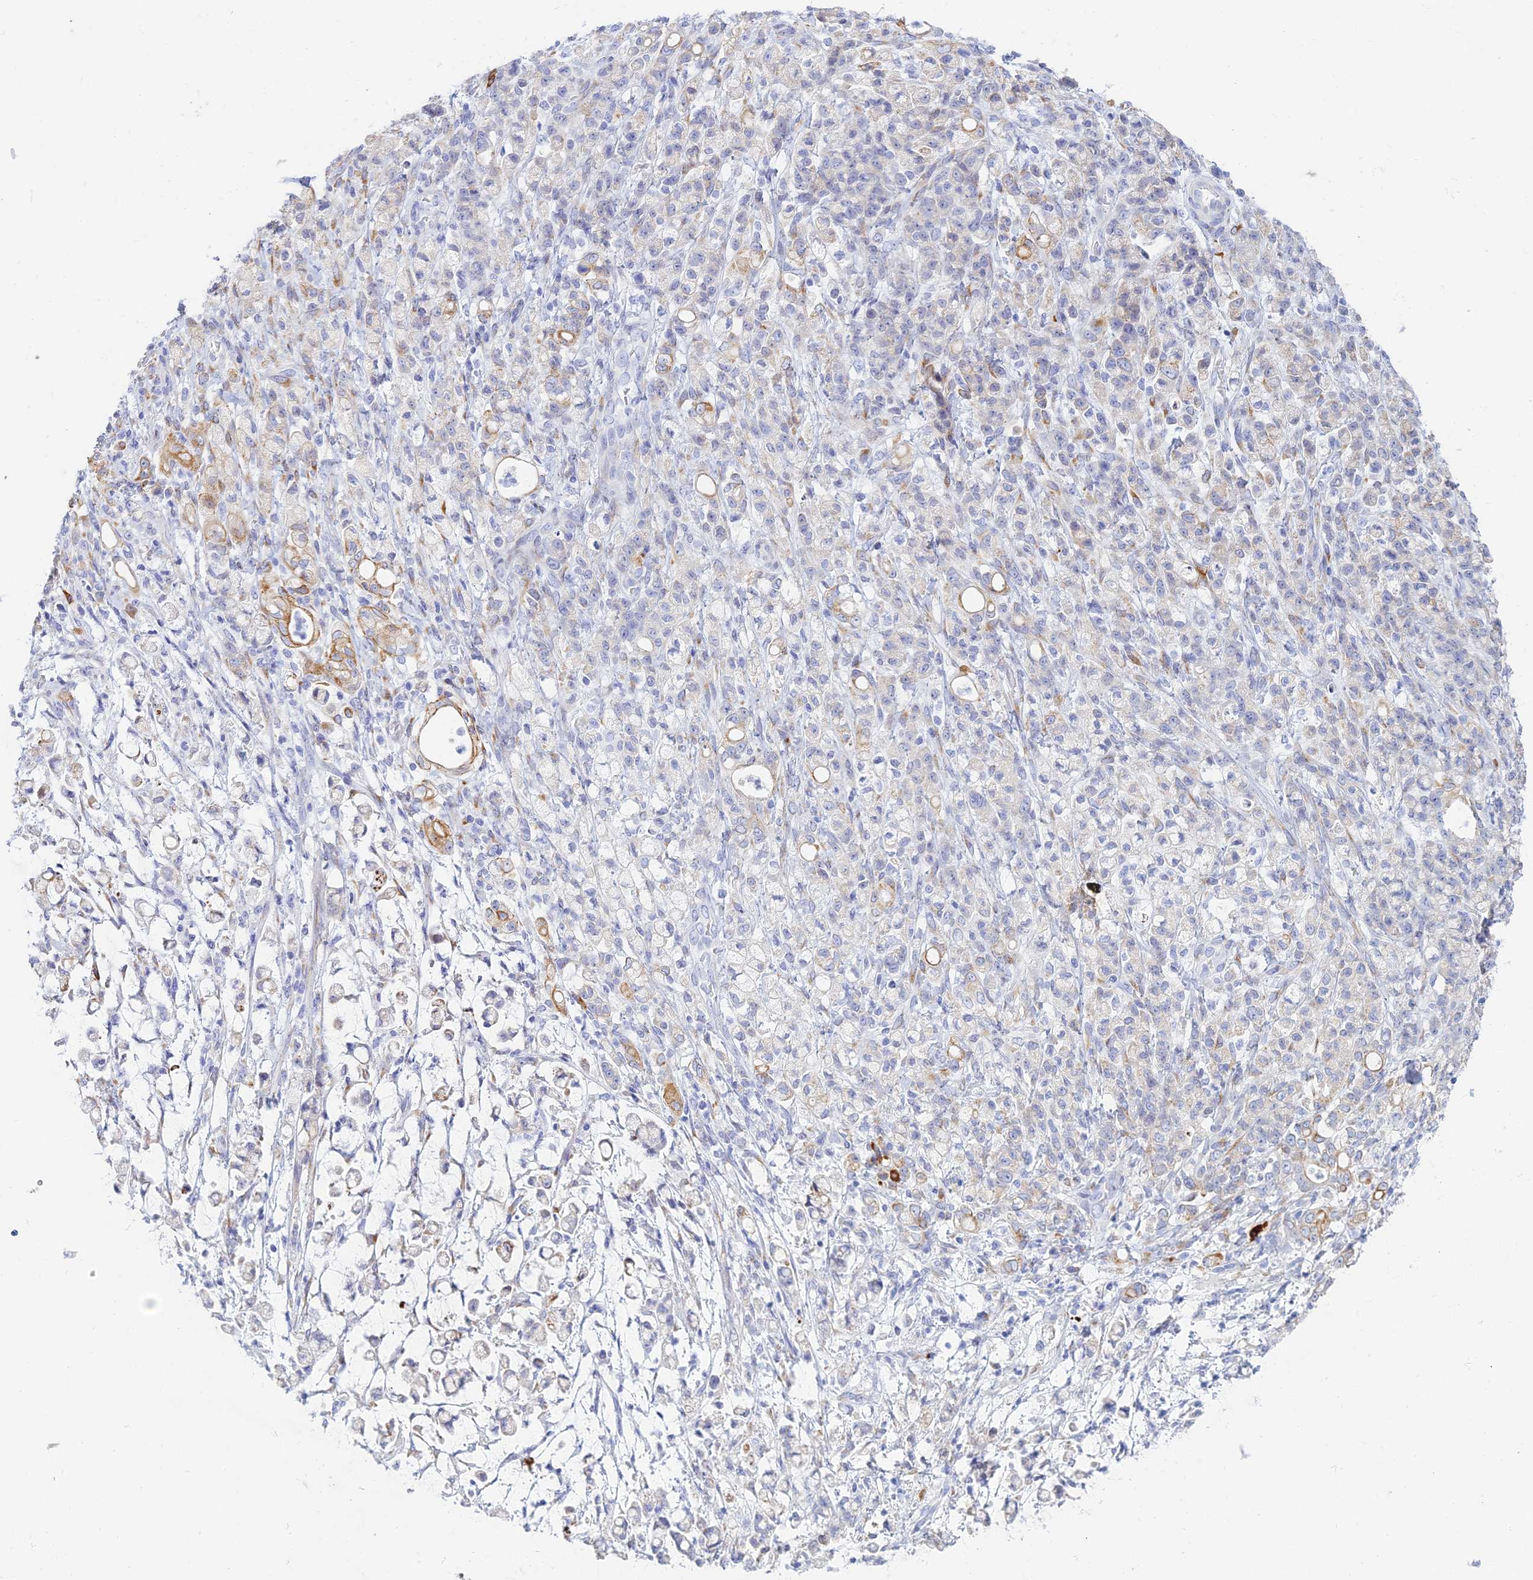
{"staining": {"intensity": "moderate", "quantity": "<25%", "location": "cytoplasmic/membranous"}, "tissue": "stomach cancer", "cell_type": "Tumor cells", "image_type": "cancer", "snomed": [{"axis": "morphology", "description": "Adenocarcinoma, NOS"}, {"axis": "topography", "description": "Stomach"}], "caption": "A photomicrograph of human stomach adenocarcinoma stained for a protein demonstrates moderate cytoplasmic/membranous brown staining in tumor cells. (Stains: DAB (3,3'-diaminobenzidine) in brown, nuclei in blue, Microscopy: brightfield microscopy at high magnification).", "gene": "CEP152", "patient": {"sex": "female", "age": 60}}